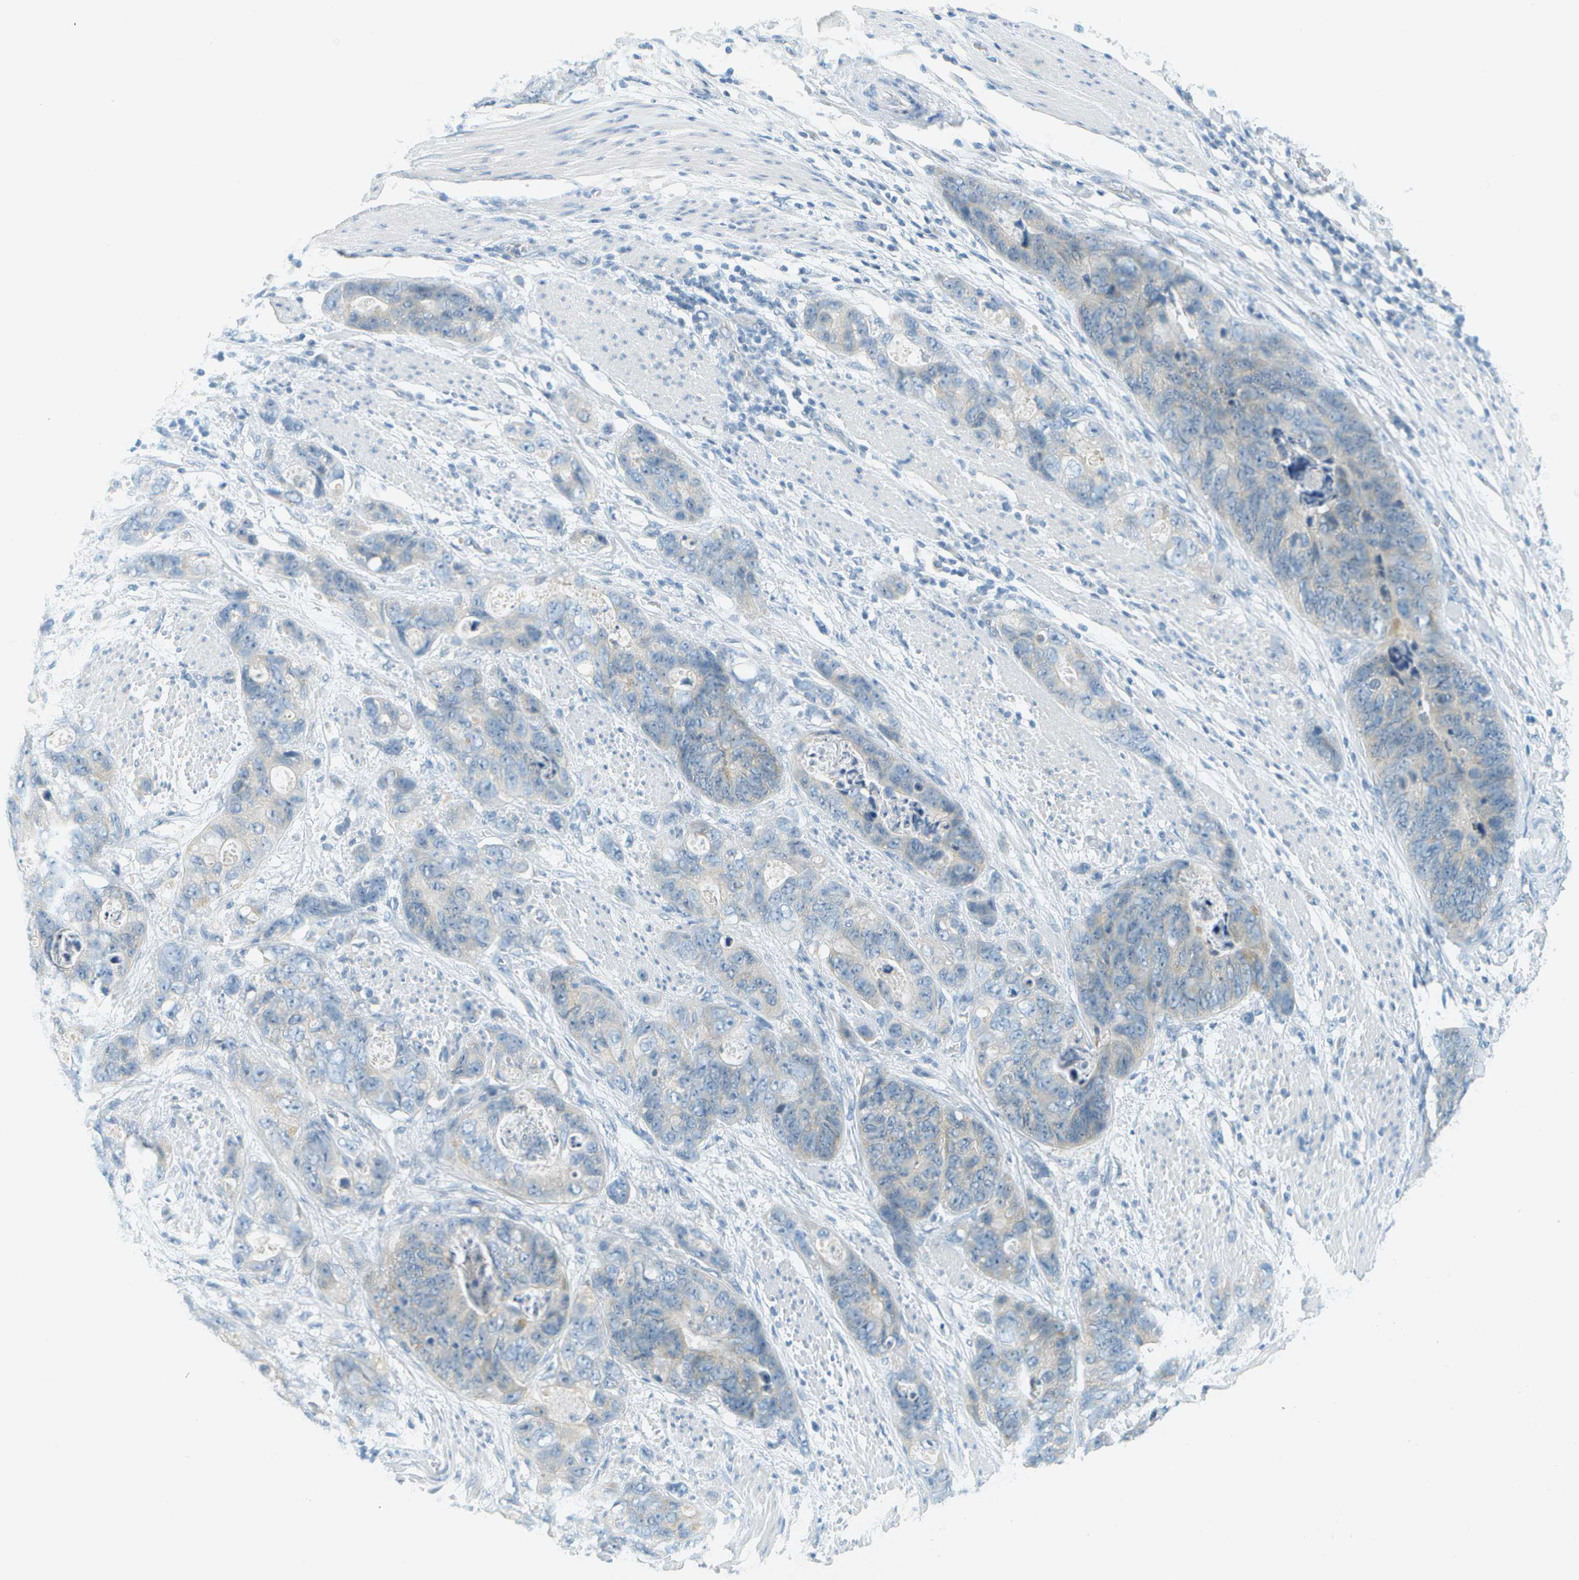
{"staining": {"intensity": "negative", "quantity": "none", "location": "none"}, "tissue": "stomach cancer", "cell_type": "Tumor cells", "image_type": "cancer", "snomed": [{"axis": "morphology", "description": "Adenocarcinoma, NOS"}, {"axis": "topography", "description": "Stomach"}], "caption": "Stomach cancer (adenocarcinoma) was stained to show a protein in brown. There is no significant expression in tumor cells.", "gene": "SMYD5", "patient": {"sex": "female", "age": 89}}